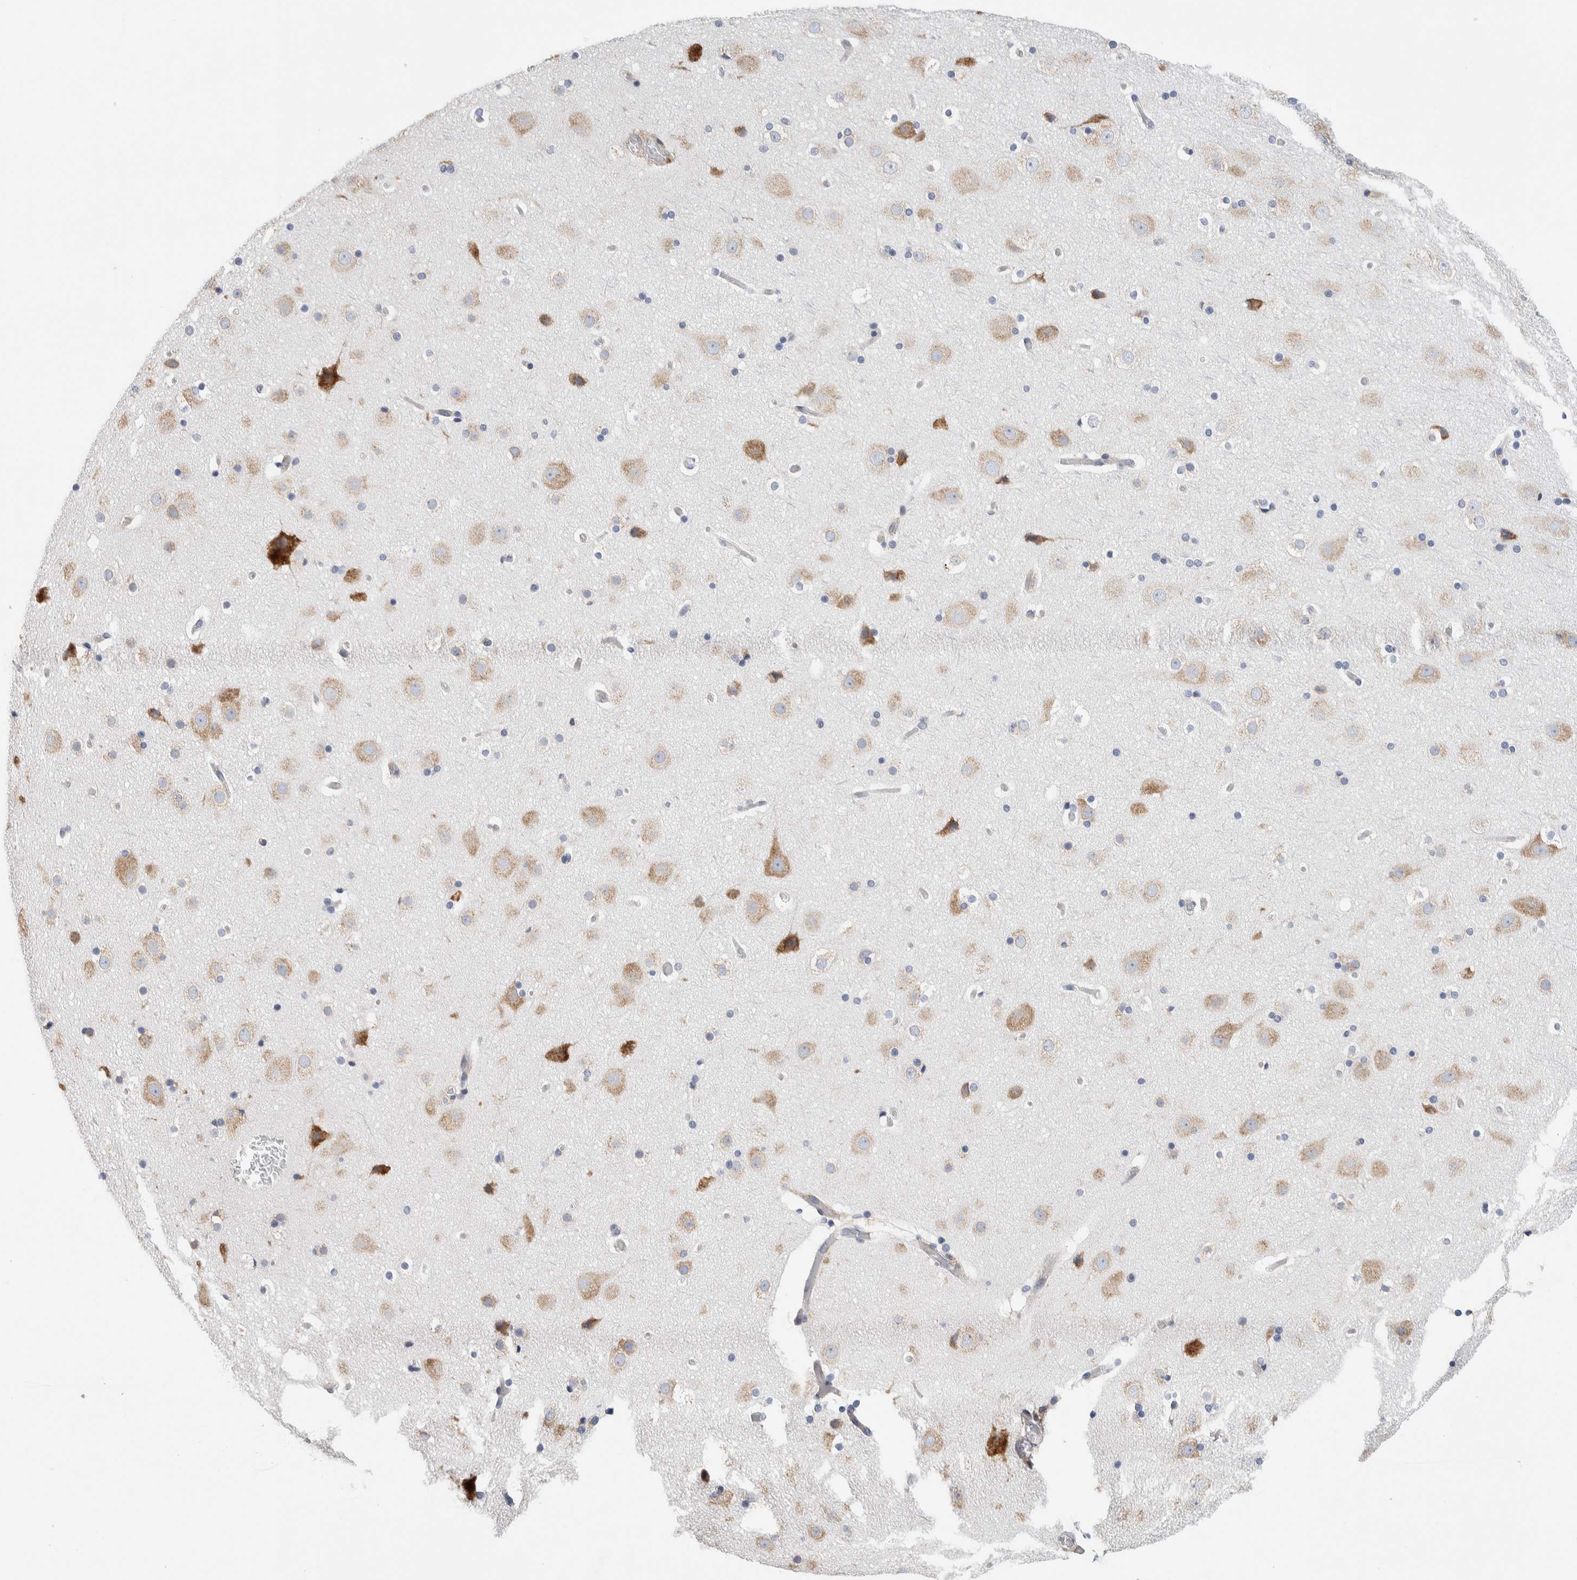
{"staining": {"intensity": "negative", "quantity": "none", "location": "none"}, "tissue": "cerebral cortex", "cell_type": "Endothelial cells", "image_type": "normal", "snomed": [{"axis": "morphology", "description": "Normal tissue, NOS"}, {"axis": "topography", "description": "Cerebral cortex"}], "caption": "High power microscopy image of an IHC image of normal cerebral cortex, revealing no significant positivity in endothelial cells.", "gene": "RACK1", "patient": {"sex": "male", "age": 57}}